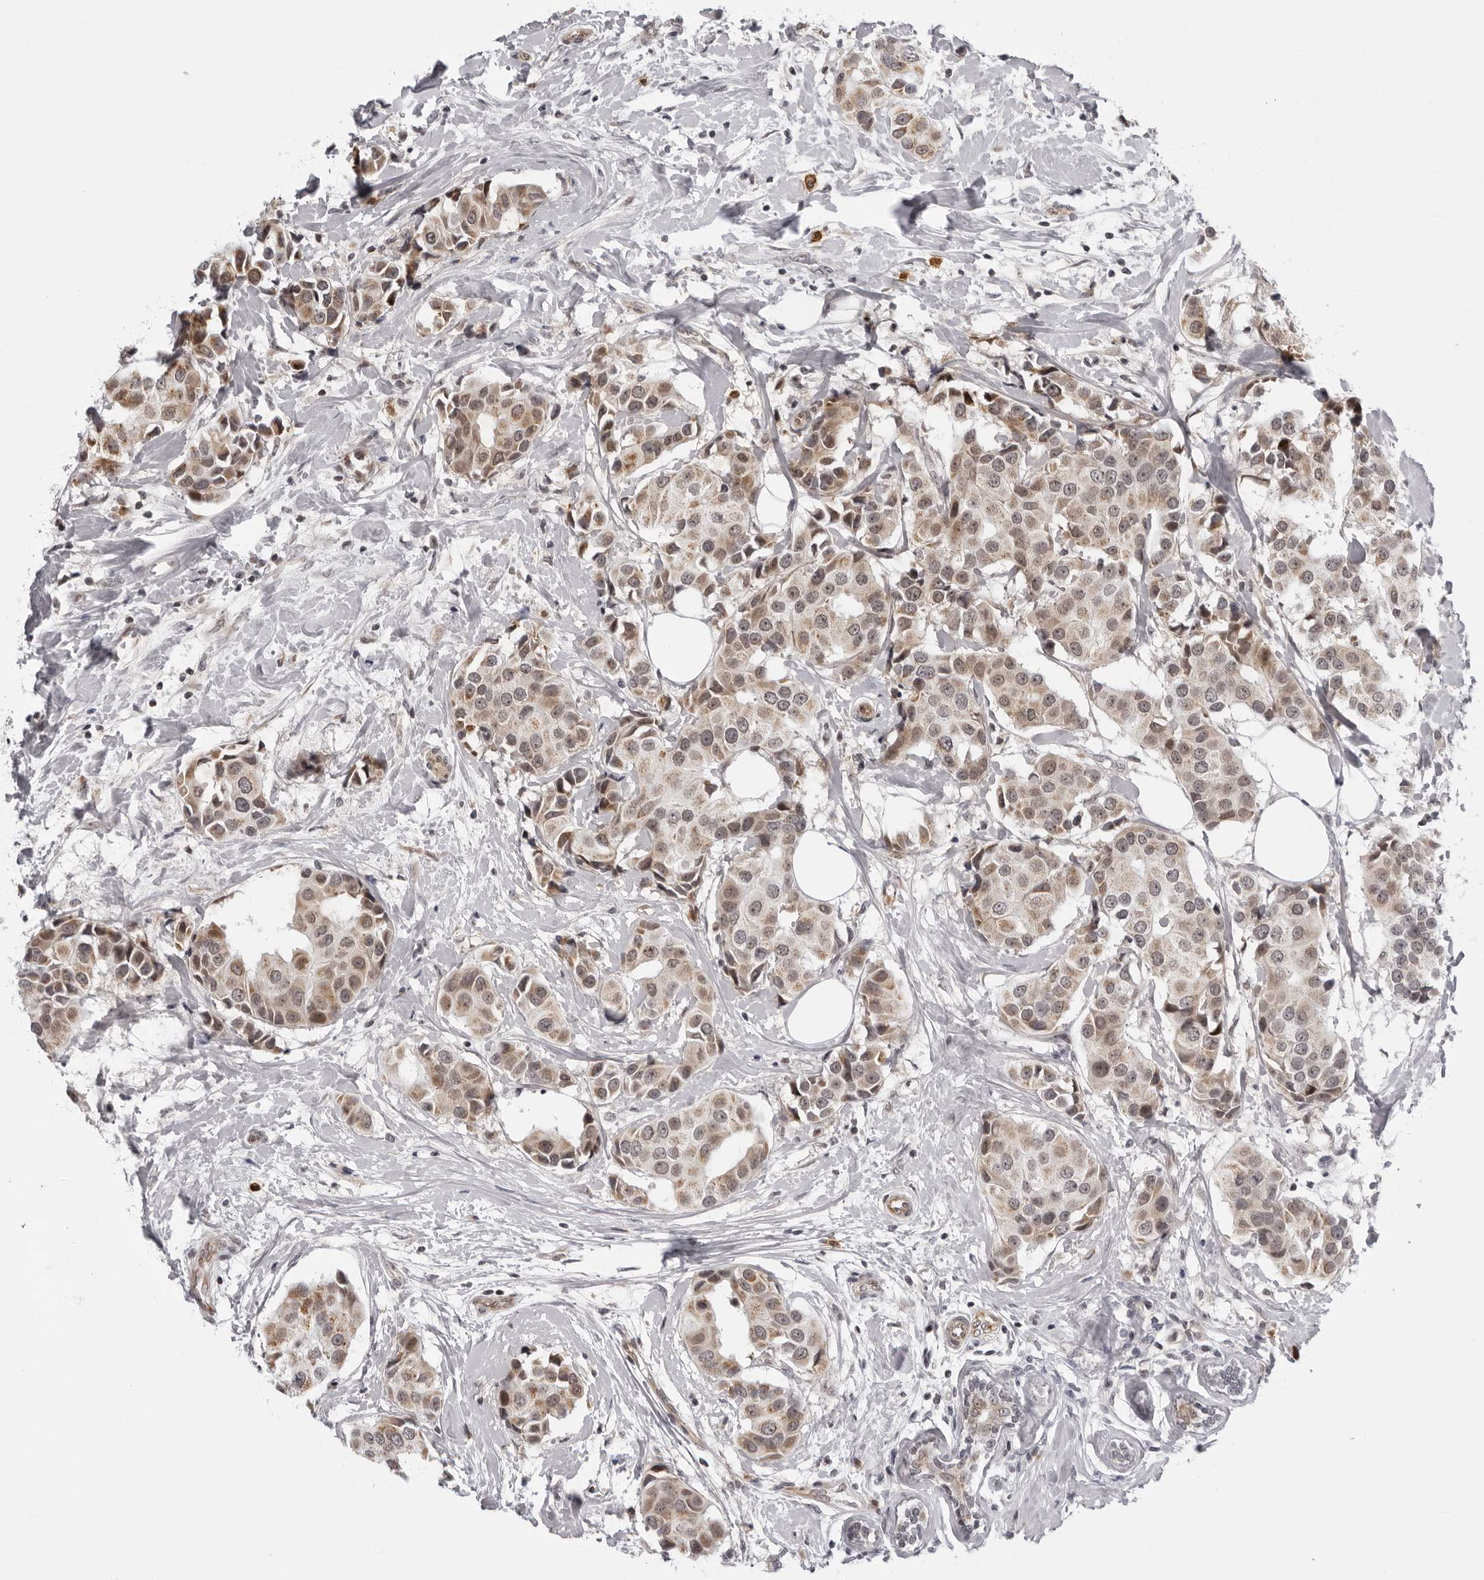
{"staining": {"intensity": "weak", "quantity": ">75%", "location": "cytoplasmic/membranous,nuclear"}, "tissue": "breast cancer", "cell_type": "Tumor cells", "image_type": "cancer", "snomed": [{"axis": "morphology", "description": "Normal tissue, NOS"}, {"axis": "morphology", "description": "Duct carcinoma"}, {"axis": "topography", "description": "Breast"}], "caption": "The micrograph demonstrates immunohistochemical staining of invasive ductal carcinoma (breast). There is weak cytoplasmic/membranous and nuclear staining is appreciated in about >75% of tumor cells.", "gene": "GCSAML", "patient": {"sex": "female", "age": 39}}